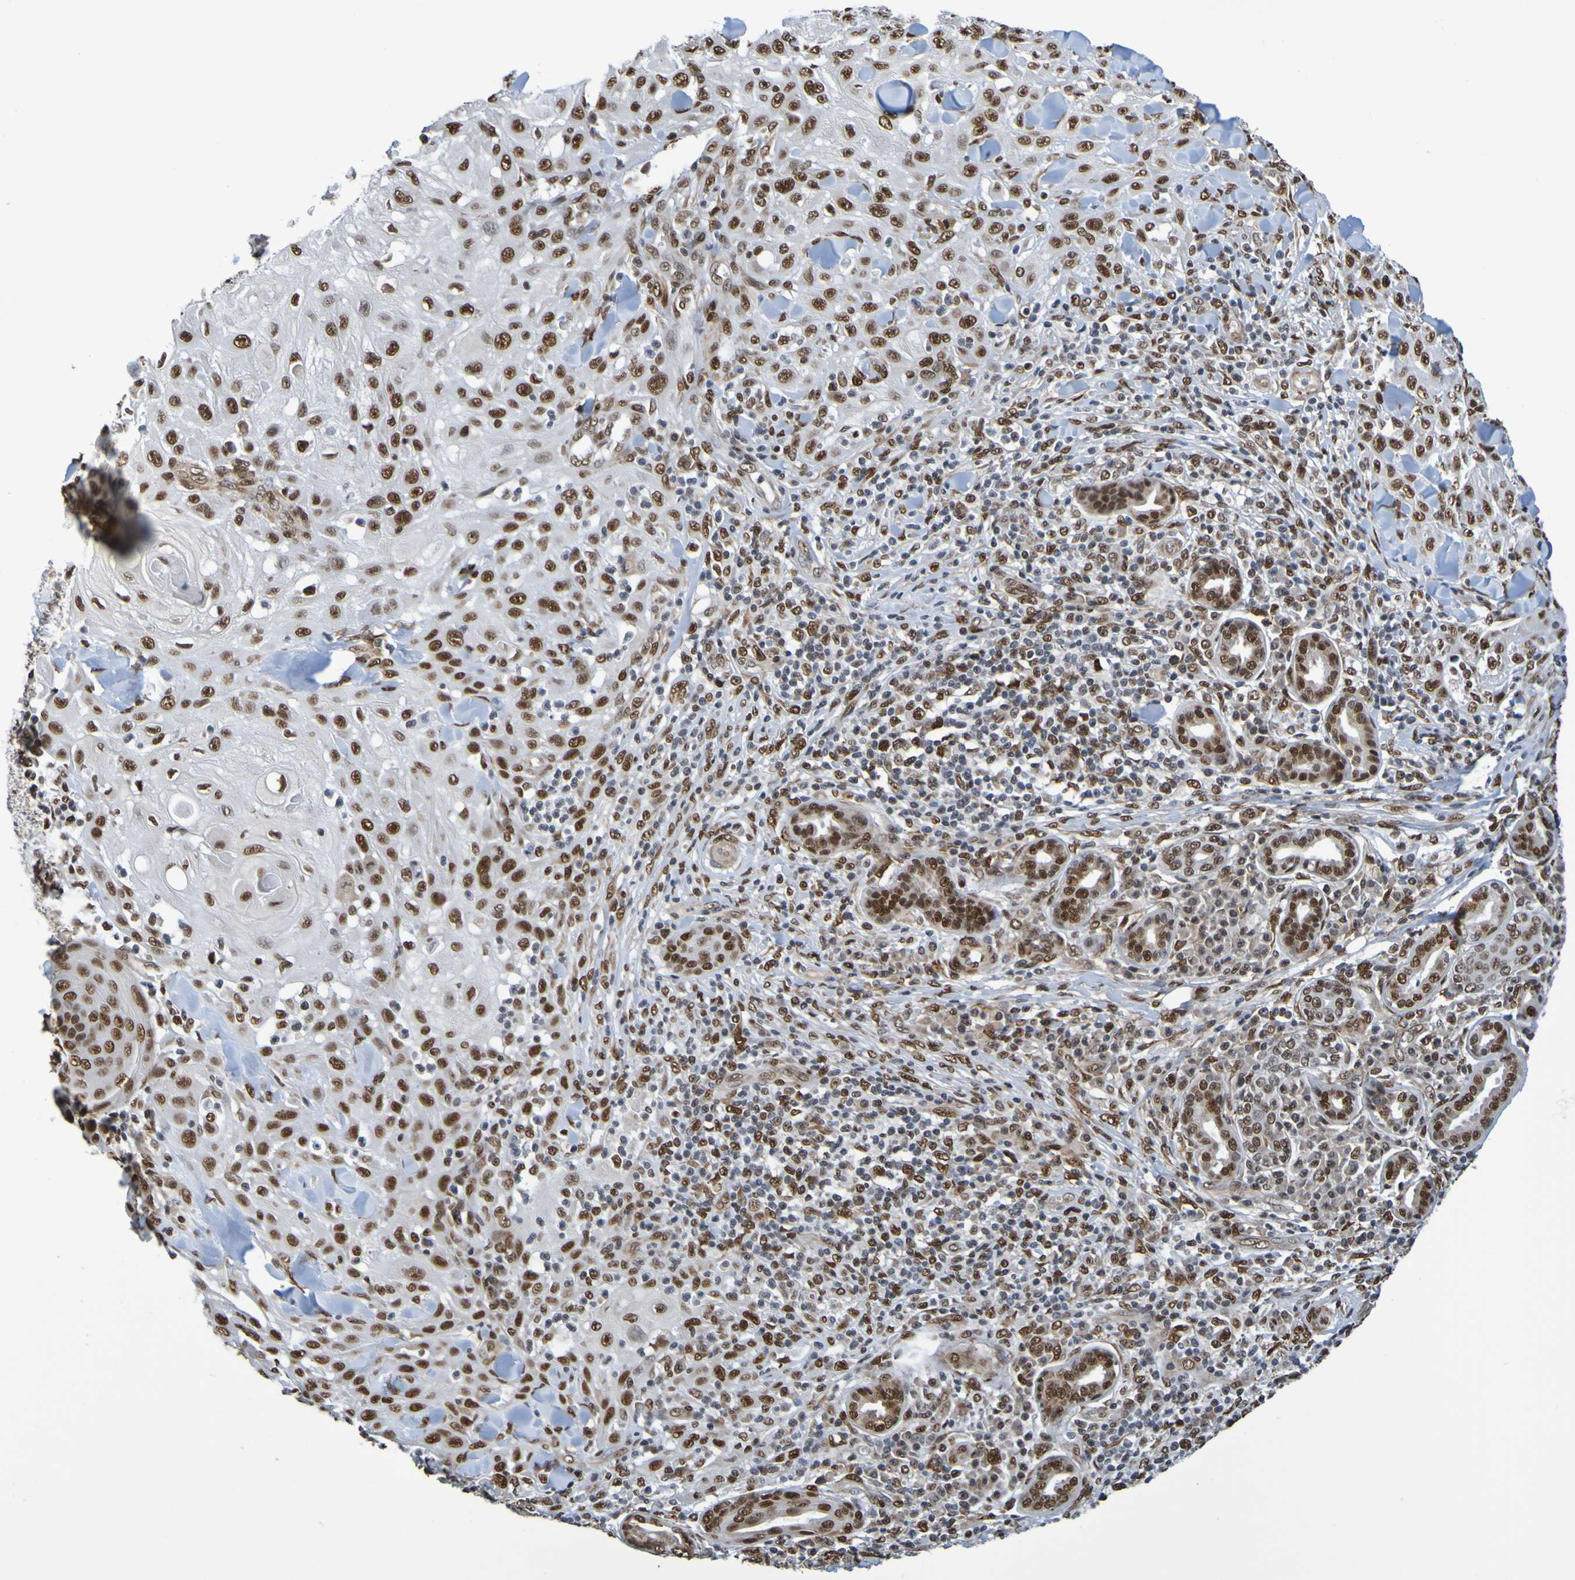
{"staining": {"intensity": "strong", "quantity": ">75%", "location": "nuclear"}, "tissue": "skin cancer", "cell_type": "Tumor cells", "image_type": "cancer", "snomed": [{"axis": "morphology", "description": "Squamous cell carcinoma, NOS"}, {"axis": "topography", "description": "Skin"}], "caption": "Immunohistochemical staining of skin cancer (squamous cell carcinoma) exhibits strong nuclear protein positivity in about >75% of tumor cells.", "gene": "HDAC2", "patient": {"sex": "male", "age": 24}}